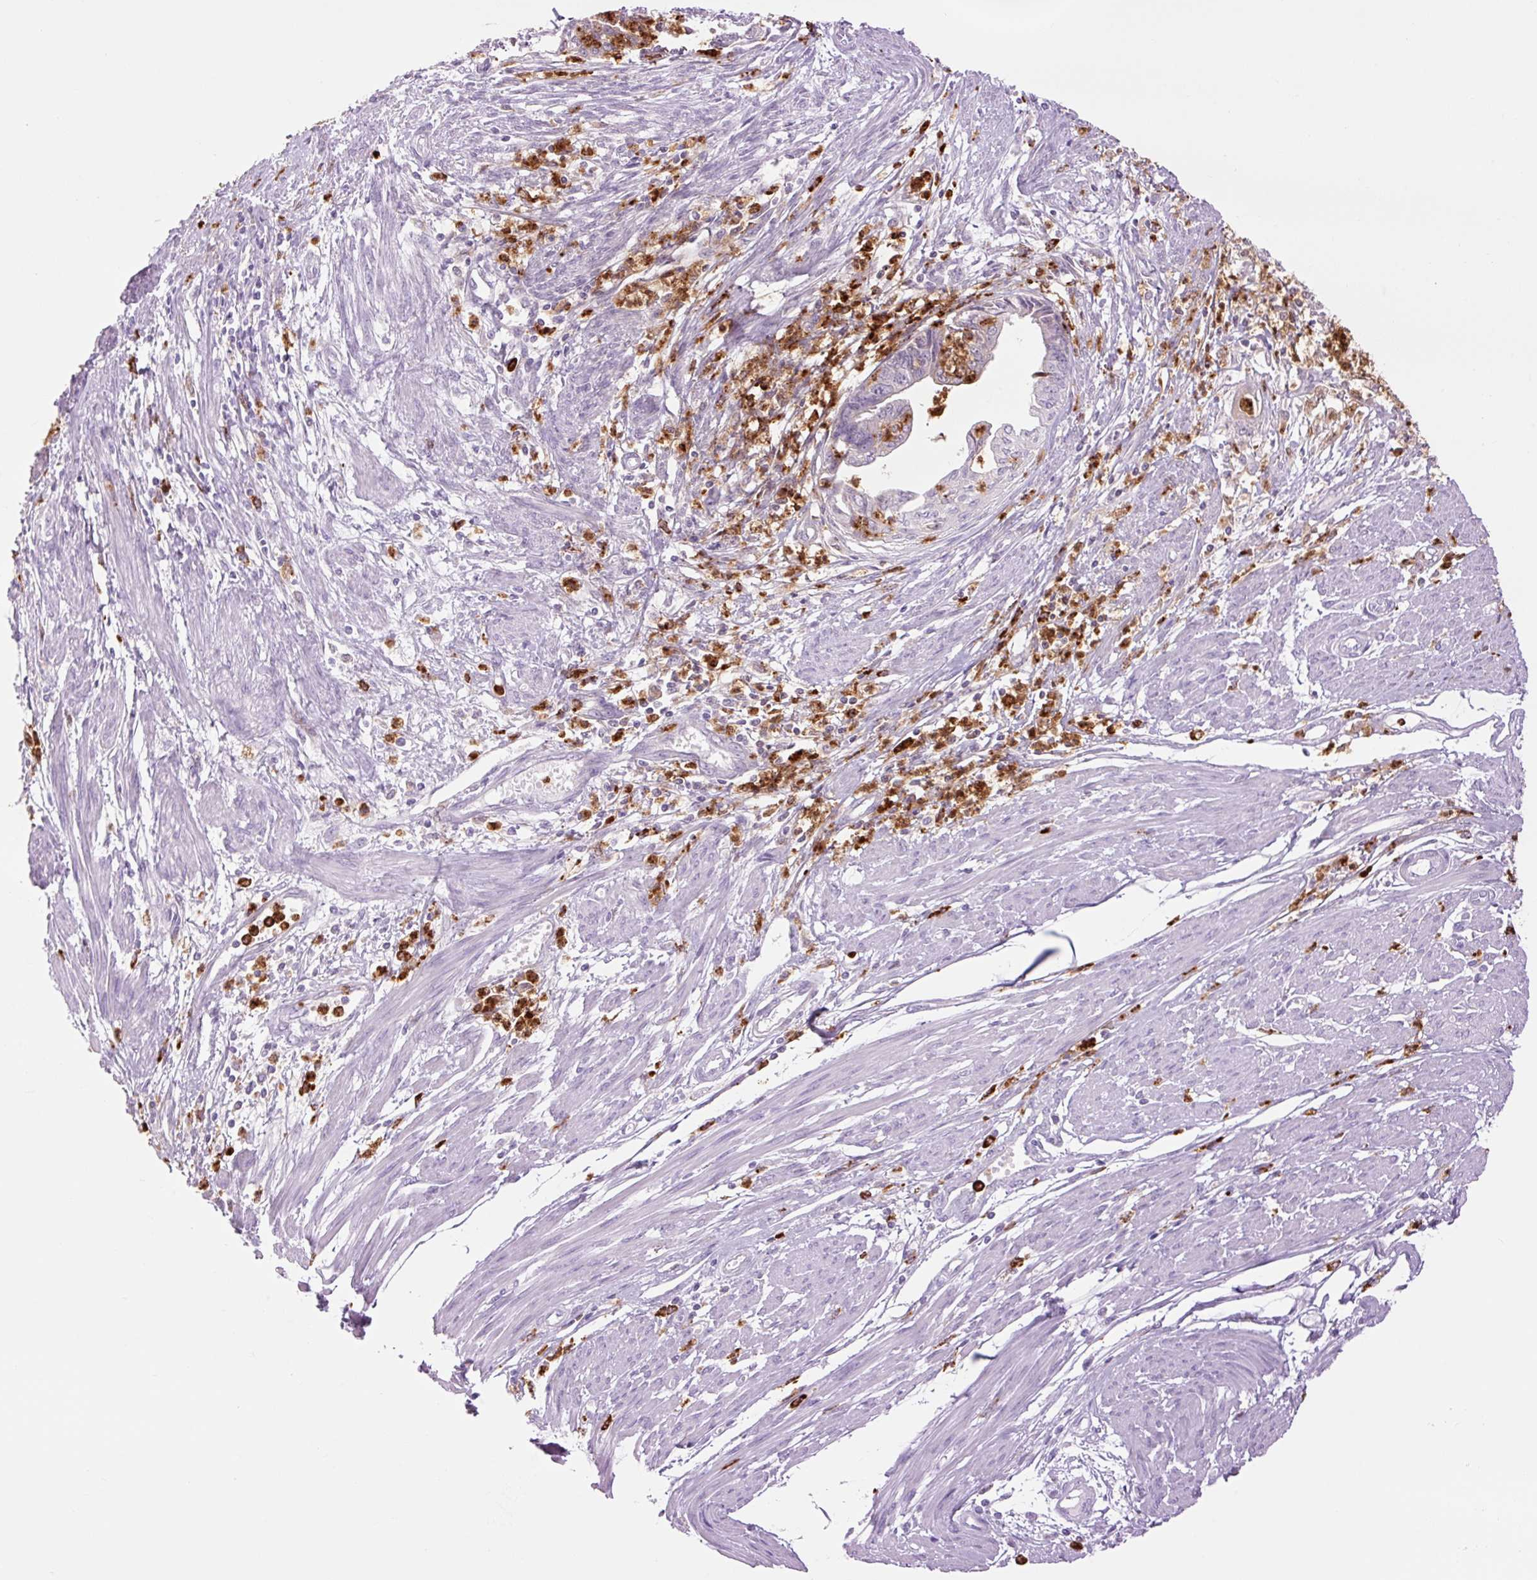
{"staining": {"intensity": "negative", "quantity": "none", "location": "none"}, "tissue": "endometrial cancer", "cell_type": "Tumor cells", "image_type": "cancer", "snomed": [{"axis": "morphology", "description": "Adenocarcinoma, NOS"}, {"axis": "topography", "description": "Endometrium"}], "caption": "Endometrial cancer (adenocarcinoma) stained for a protein using immunohistochemistry exhibits no positivity tumor cells.", "gene": "LYZ", "patient": {"sex": "female", "age": 73}}